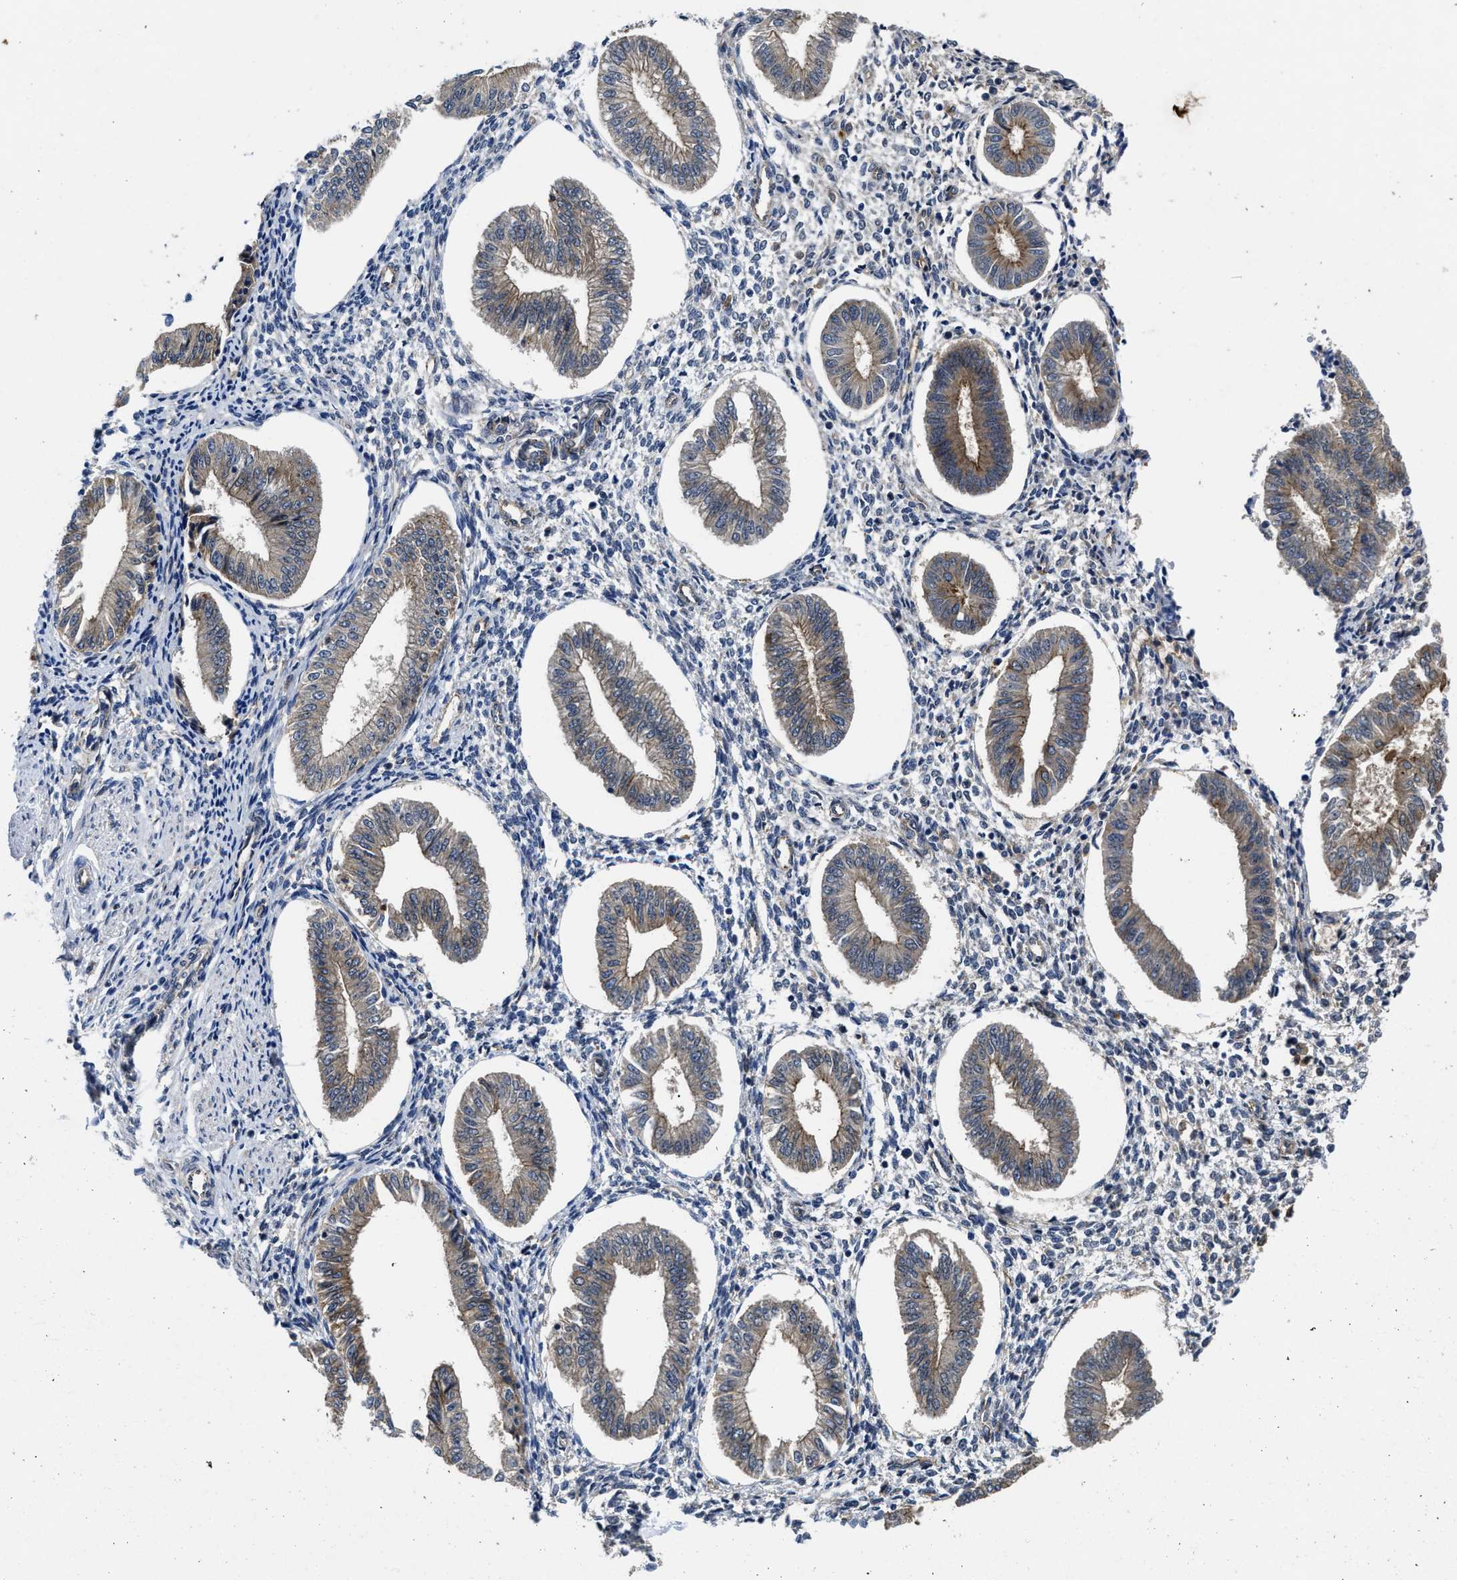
{"staining": {"intensity": "negative", "quantity": "none", "location": "none"}, "tissue": "endometrium", "cell_type": "Cells in endometrial stroma", "image_type": "normal", "snomed": [{"axis": "morphology", "description": "Normal tissue, NOS"}, {"axis": "topography", "description": "Endometrium"}], "caption": "DAB immunohistochemical staining of unremarkable human endometrium exhibits no significant staining in cells in endometrial stroma.", "gene": "PKD2", "patient": {"sex": "female", "age": 50}}